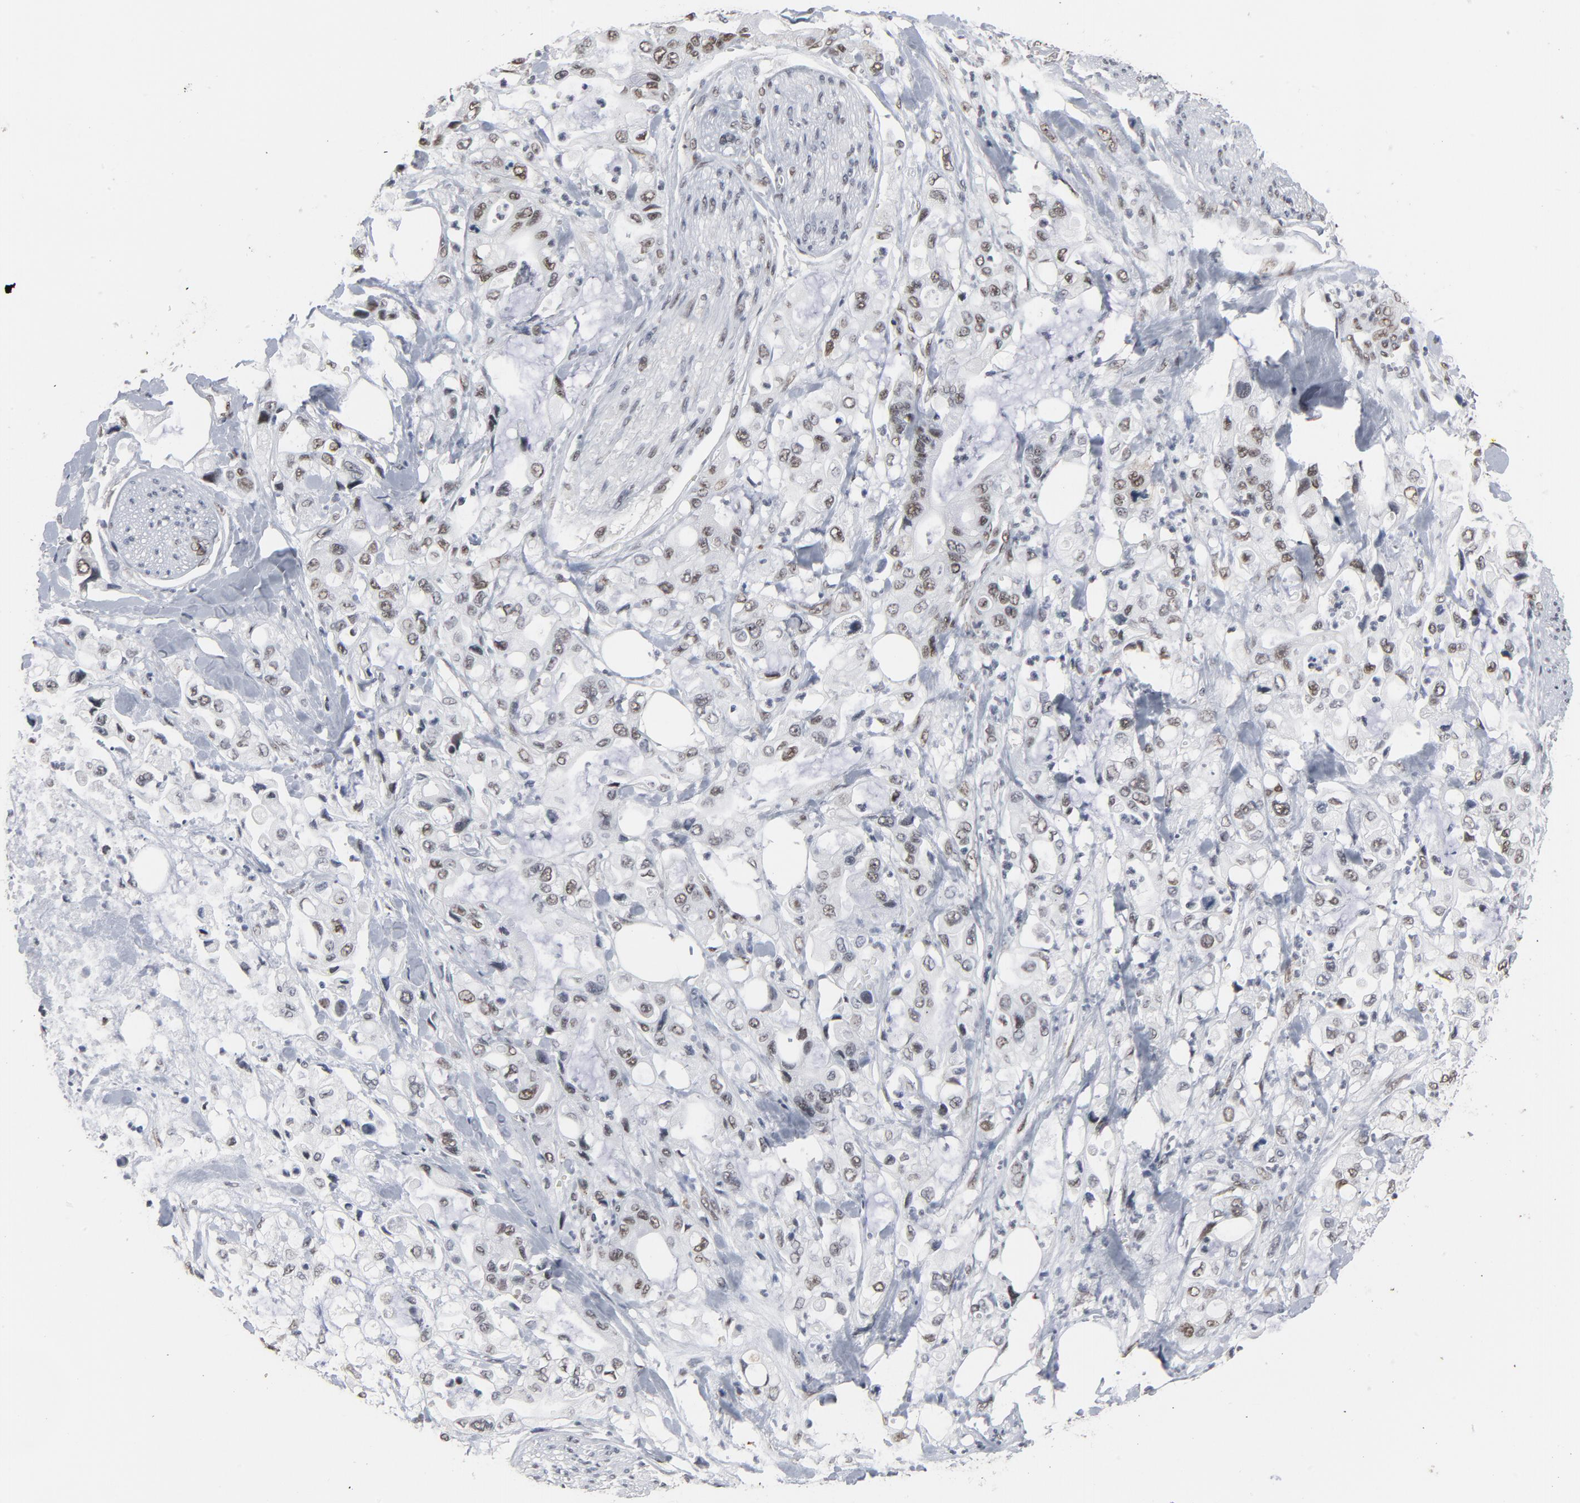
{"staining": {"intensity": "moderate", "quantity": ">75%", "location": "nuclear"}, "tissue": "pancreatic cancer", "cell_type": "Tumor cells", "image_type": "cancer", "snomed": [{"axis": "morphology", "description": "Adenocarcinoma, NOS"}, {"axis": "topography", "description": "Pancreas"}], "caption": "Protein staining of adenocarcinoma (pancreatic) tissue exhibits moderate nuclear positivity in approximately >75% of tumor cells. The staining was performed using DAB to visualize the protein expression in brown, while the nuclei were stained in blue with hematoxylin (Magnification: 20x).", "gene": "MRE11", "patient": {"sex": "male", "age": 70}}